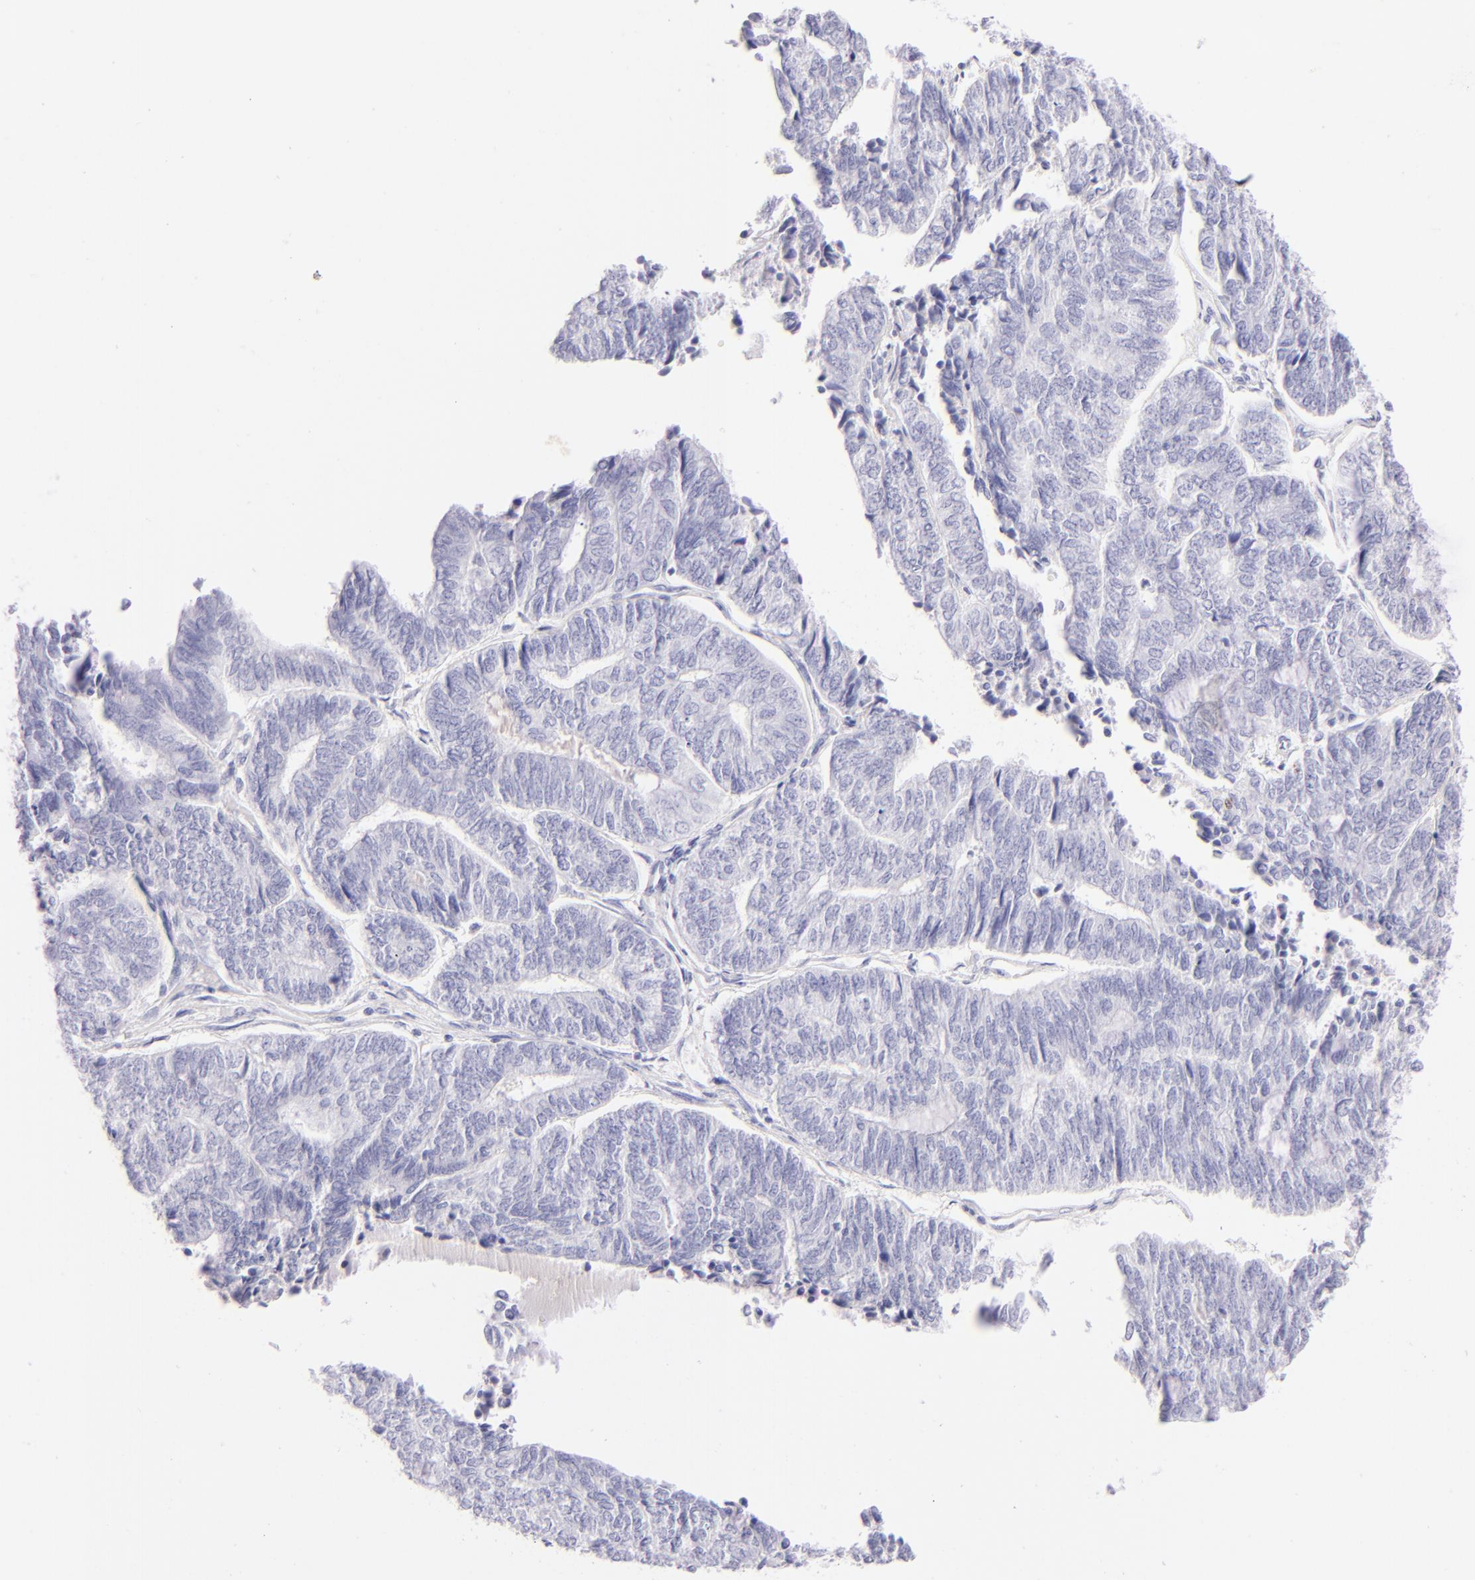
{"staining": {"intensity": "negative", "quantity": "none", "location": "none"}, "tissue": "endometrial cancer", "cell_type": "Tumor cells", "image_type": "cancer", "snomed": [{"axis": "morphology", "description": "Adenocarcinoma, NOS"}, {"axis": "topography", "description": "Uterus"}, {"axis": "topography", "description": "Endometrium"}], "caption": "Adenocarcinoma (endometrial) stained for a protein using immunohistochemistry (IHC) displays no expression tumor cells.", "gene": "SDC1", "patient": {"sex": "female", "age": 70}}